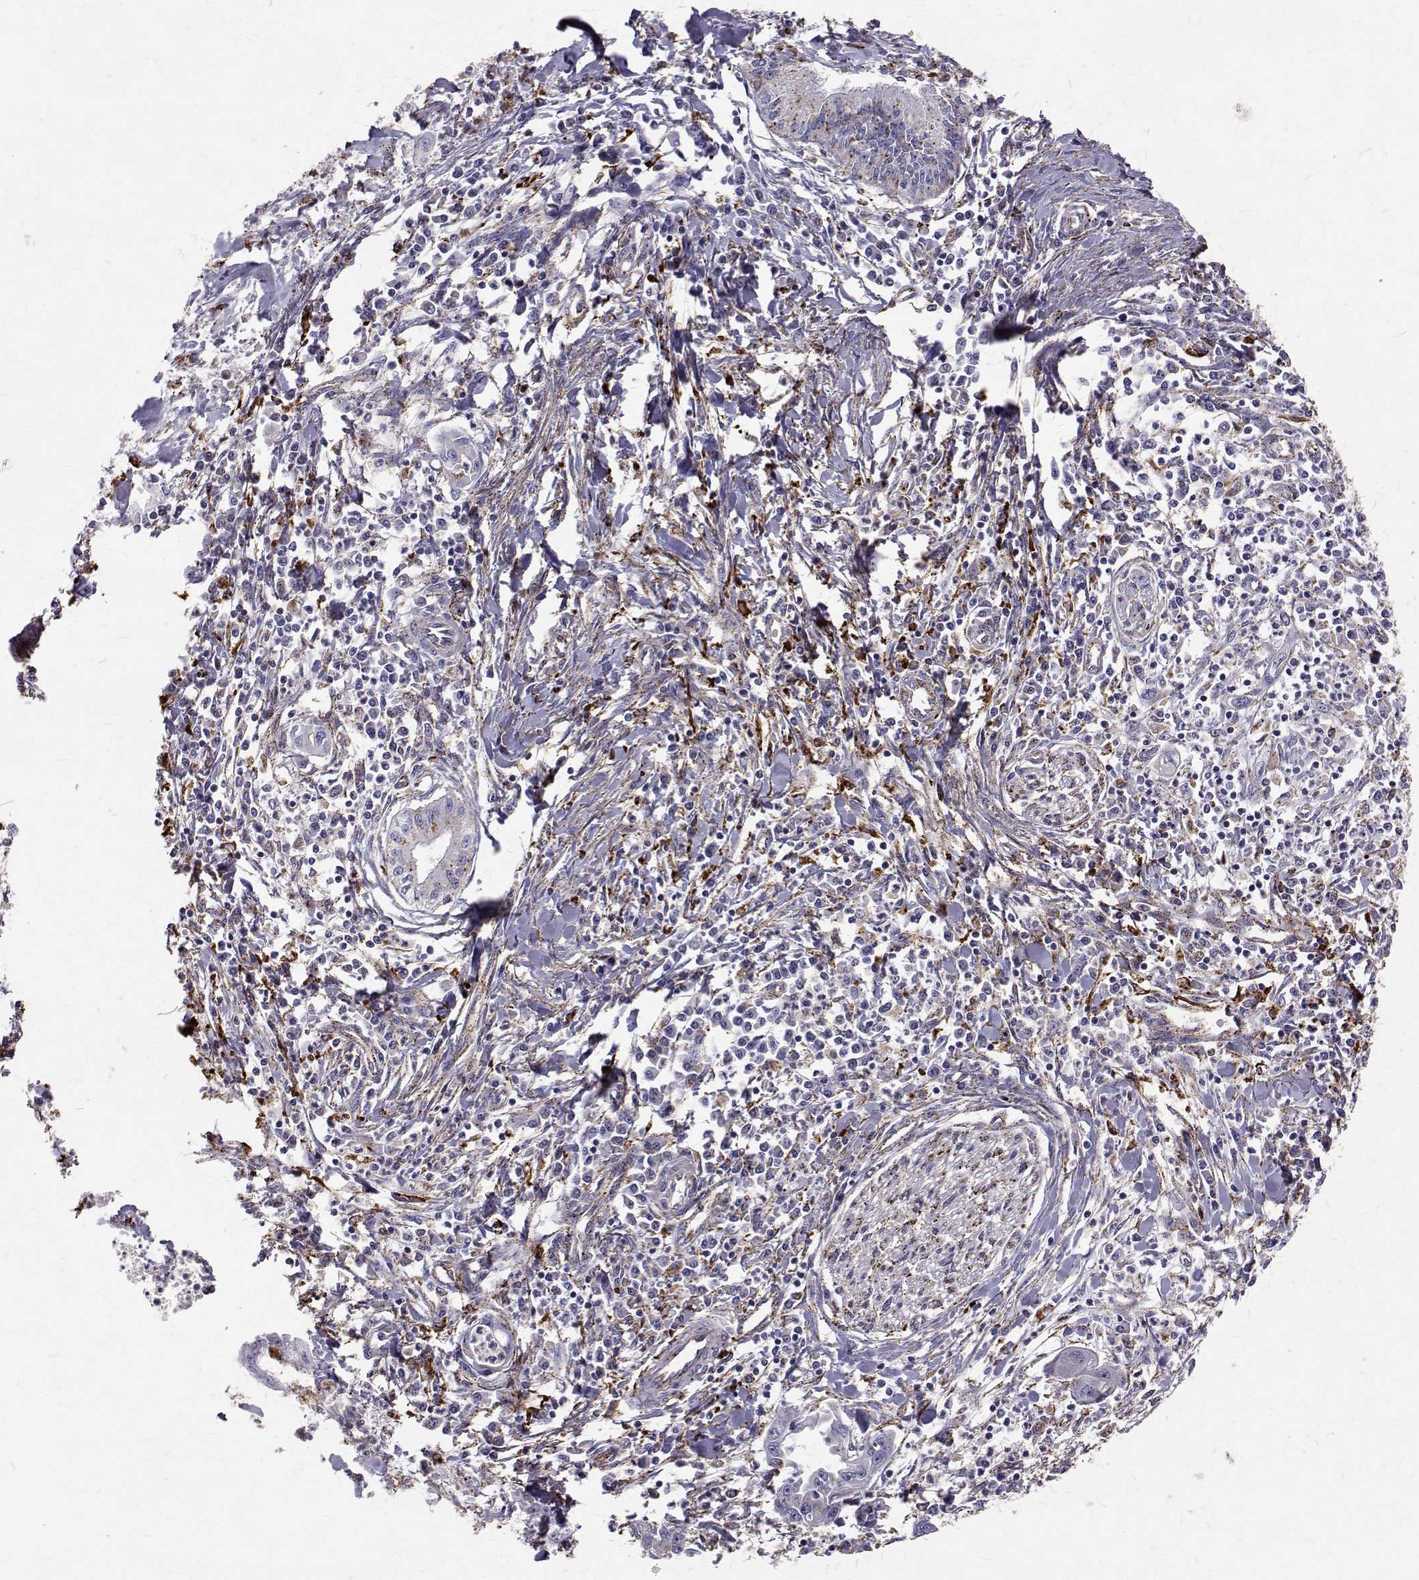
{"staining": {"intensity": "moderate", "quantity": "<25%", "location": "cytoplasmic/membranous"}, "tissue": "pancreatic cancer", "cell_type": "Tumor cells", "image_type": "cancer", "snomed": [{"axis": "morphology", "description": "Adenocarcinoma, NOS"}, {"axis": "topography", "description": "Pancreas"}], "caption": "Pancreatic adenocarcinoma stained with a brown dye shows moderate cytoplasmic/membranous positive expression in approximately <25% of tumor cells.", "gene": "TPP1", "patient": {"sex": "male", "age": 72}}